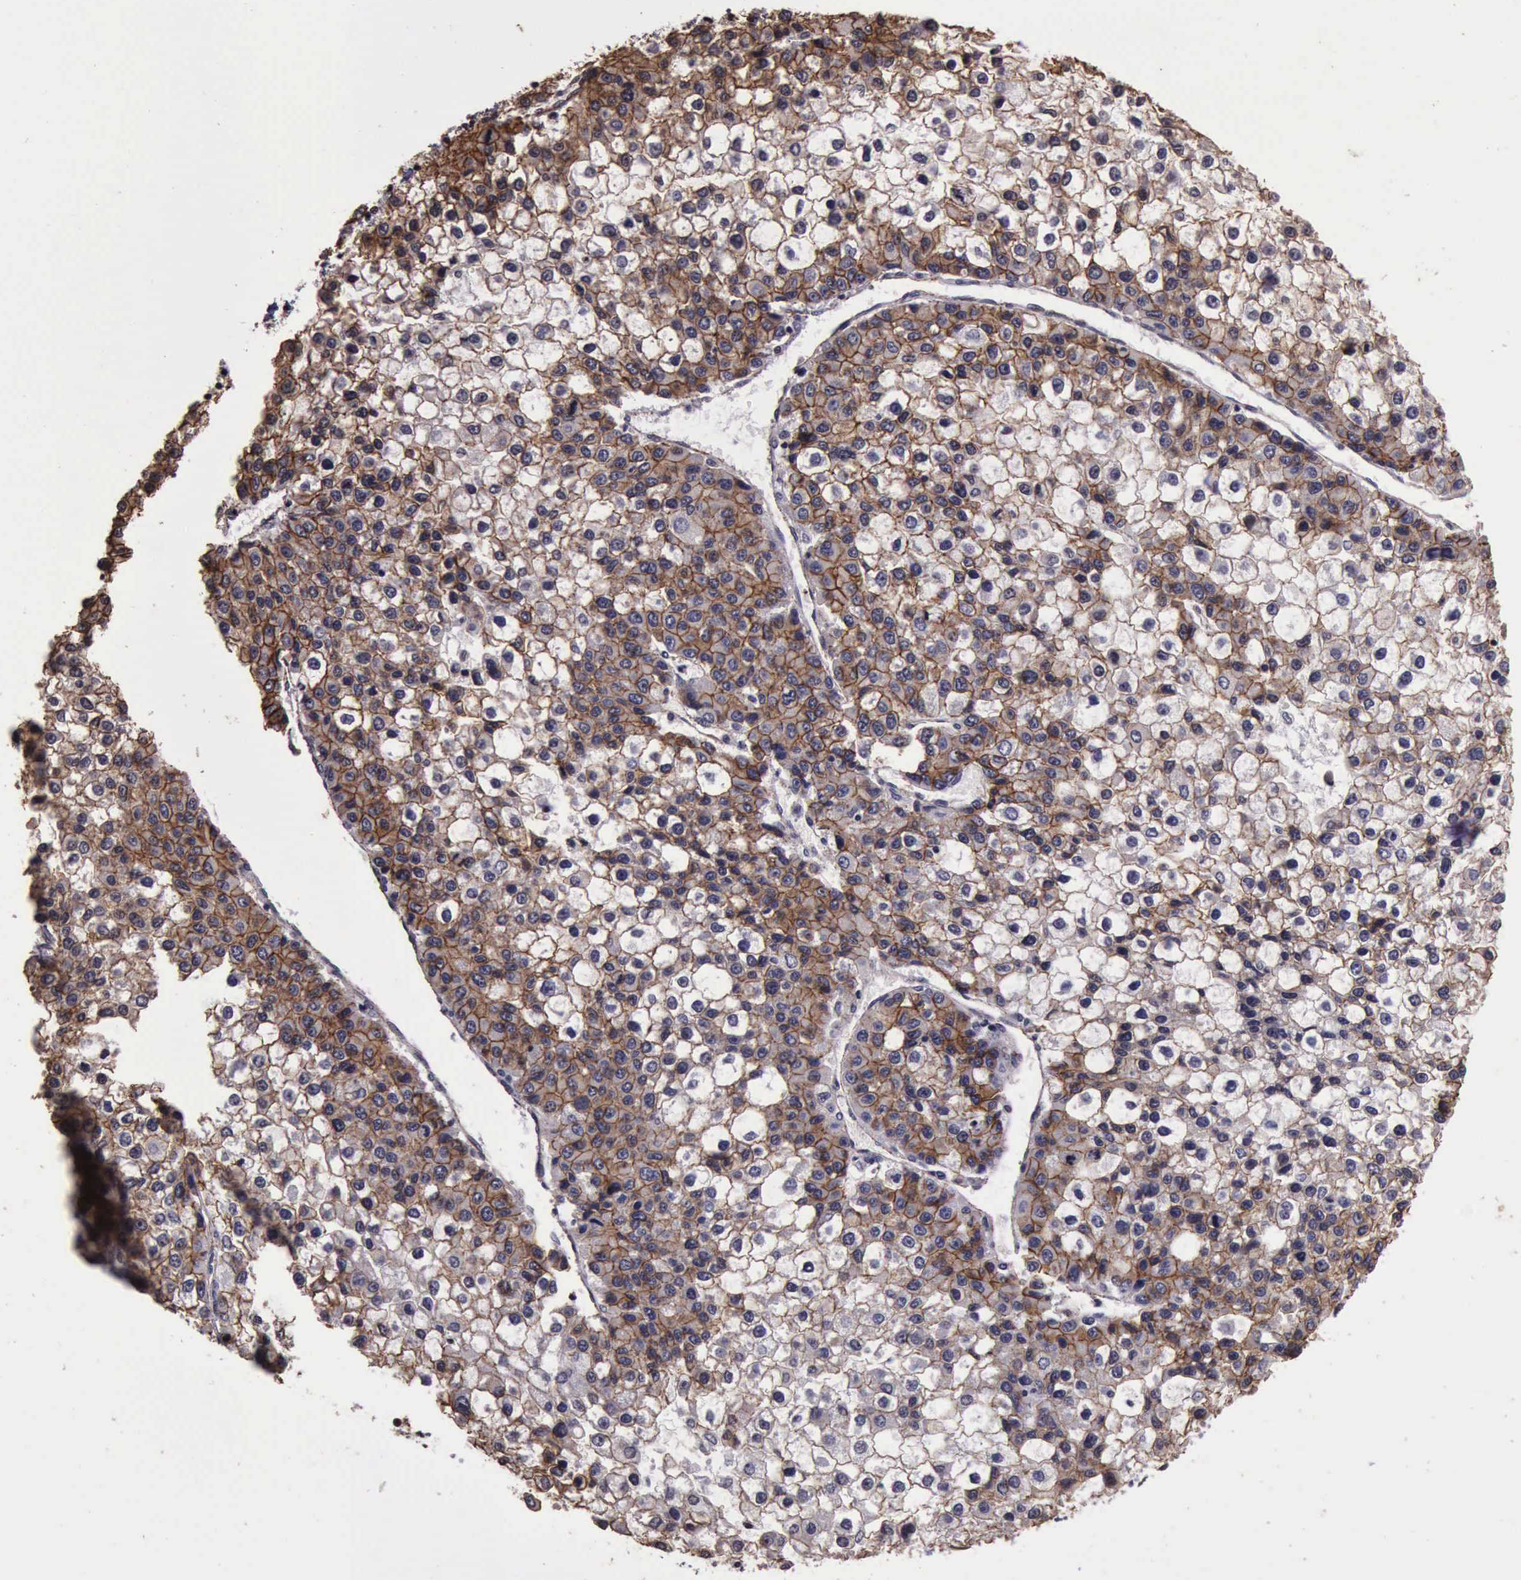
{"staining": {"intensity": "moderate", "quantity": ">75%", "location": "cytoplasmic/membranous"}, "tissue": "liver cancer", "cell_type": "Tumor cells", "image_type": "cancer", "snomed": [{"axis": "morphology", "description": "Carcinoma, Hepatocellular, NOS"}, {"axis": "topography", "description": "Liver"}], "caption": "Human liver cancer stained for a protein (brown) shows moderate cytoplasmic/membranous positive expression in about >75% of tumor cells.", "gene": "CTNNB1", "patient": {"sex": "female", "age": 66}}